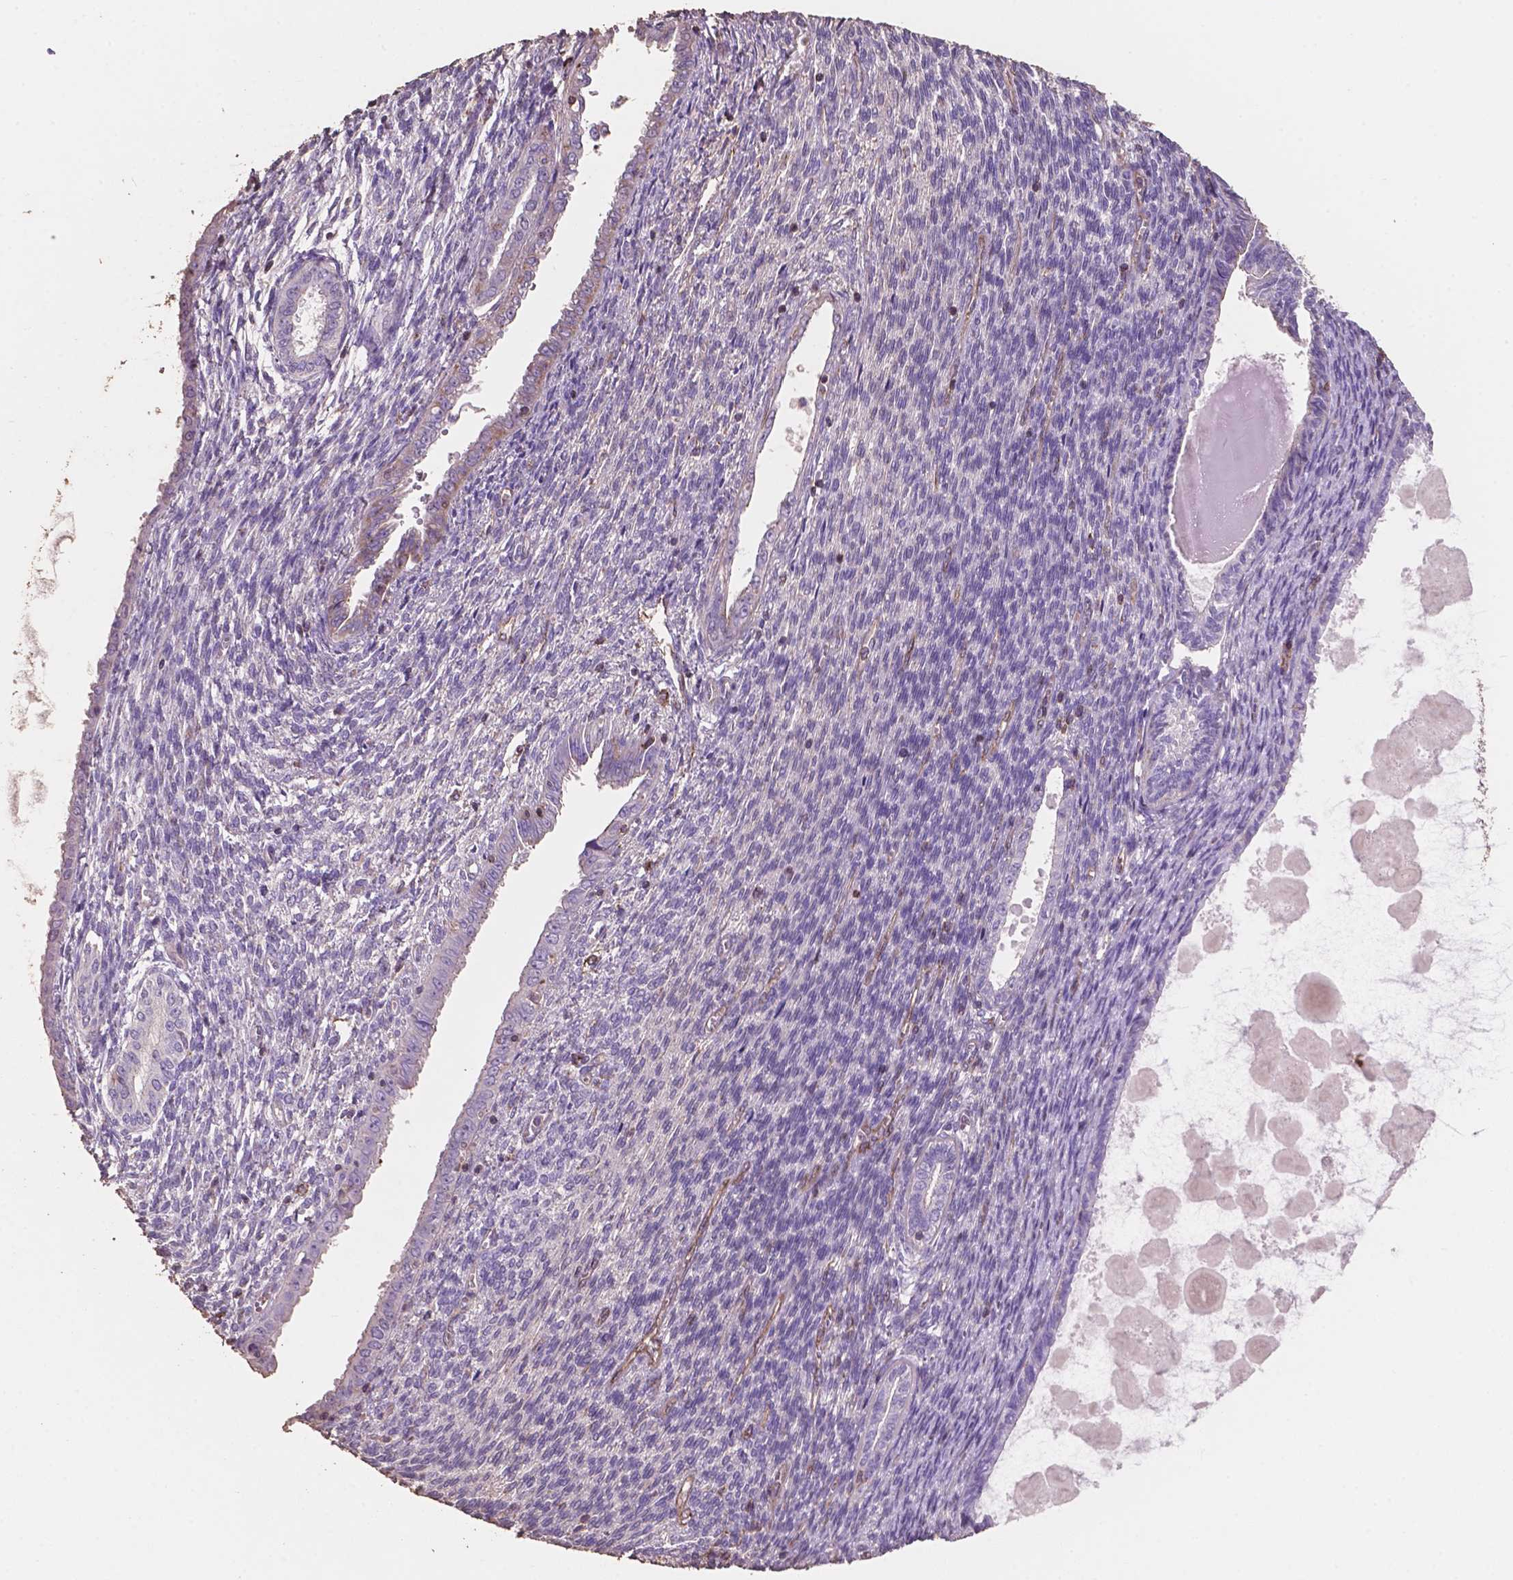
{"staining": {"intensity": "weak", "quantity": "25%-75%", "location": "cytoplasmic/membranous"}, "tissue": "endometrial cancer", "cell_type": "Tumor cells", "image_type": "cancer", "snomed": [{"axis": "morphology", "description": "Adenocarcinoma, NOS"}, {"axis": "topography", "description": "Endometrium"}], "caption": "Adenocarcinoma (endometrial) stained with a brown dye shows weak cytoplasmic/membranous positive expression in about 25%-75% of tumor cells.", "gene": "COMMD4", "patient": {"sex": "female", "age": 86}}